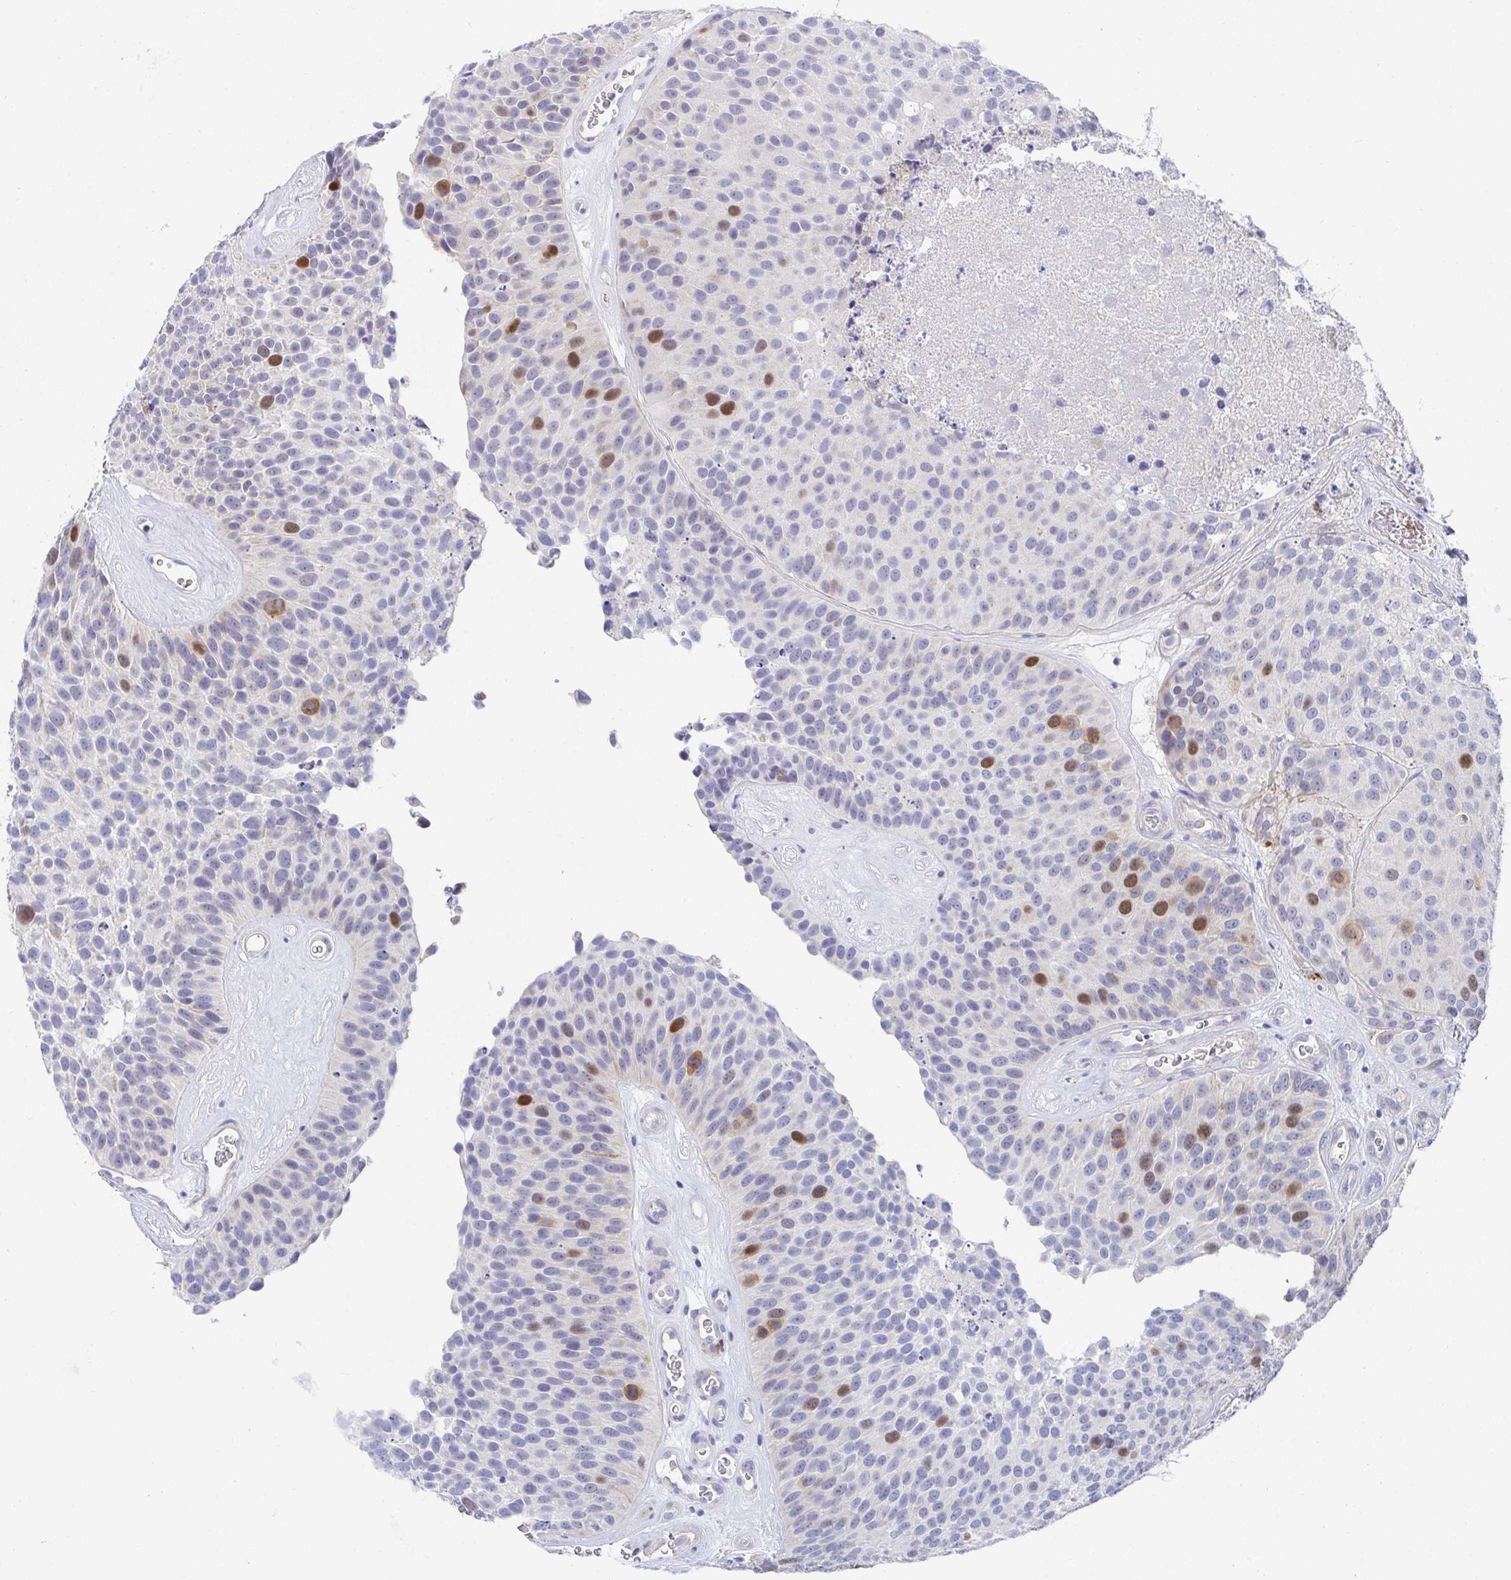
{"staining": {"intensity": "moderate", "quantity": "<25%", "location": "nuclear"}, "tissue": "urothelial cancer", "cell_type": "Tumor cells", "image_type": "cancer", "snomed": [{"axis": "morphology", "description": "Urothelial carcinoma, Low grade"}, {"axis": "topography", "description": "Urinary bladder"}], "caption": "Tumor cells show low levels of moderate nuclear expression in about <25% of cells in human urothelial cancer.", "gene": "ATP5F1C", "patient": {"sex": "male", "age": 76}}